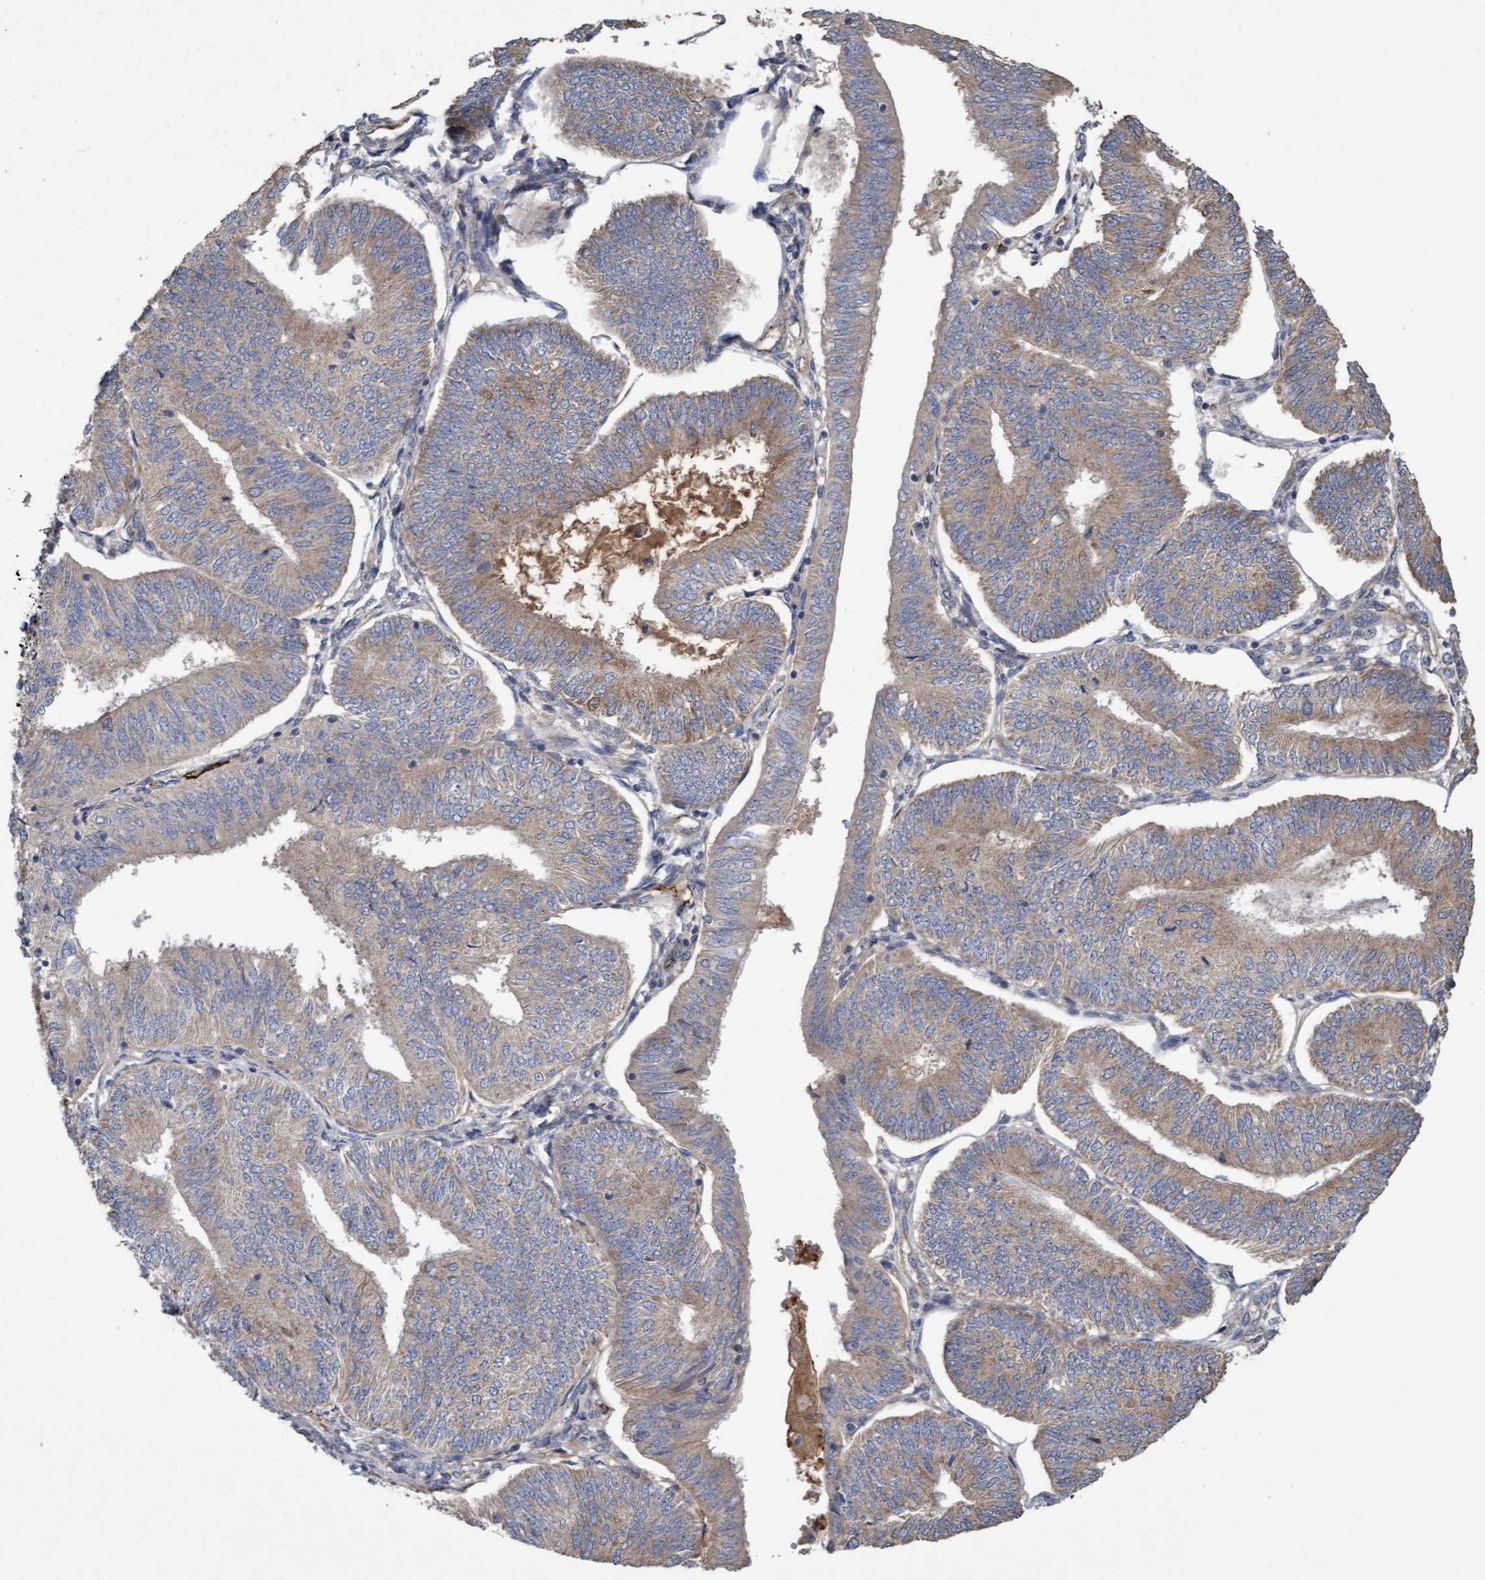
{"staining": {"intensity": "moderate", "quantity": ">75%", "location": "cytoplasmic/membranous"}, "tissue": "endometrial cancer", "cell_type": "Tumor cells", "image_type": "cancer", "snomed": [{"axis": "morphology", "description": "Adenocarcinoma, NOS"}, {"axis": "topography", "description": "Endometrium"}], "caption": "About >75% of tumor cells in human endometrial cancer reveal moderate cytoplasmic/membranous protein positivity as visualized by brown immunohistochemical staining.", "gene": "DDHD2", "patient": {"sex": "female", "age": 58}}